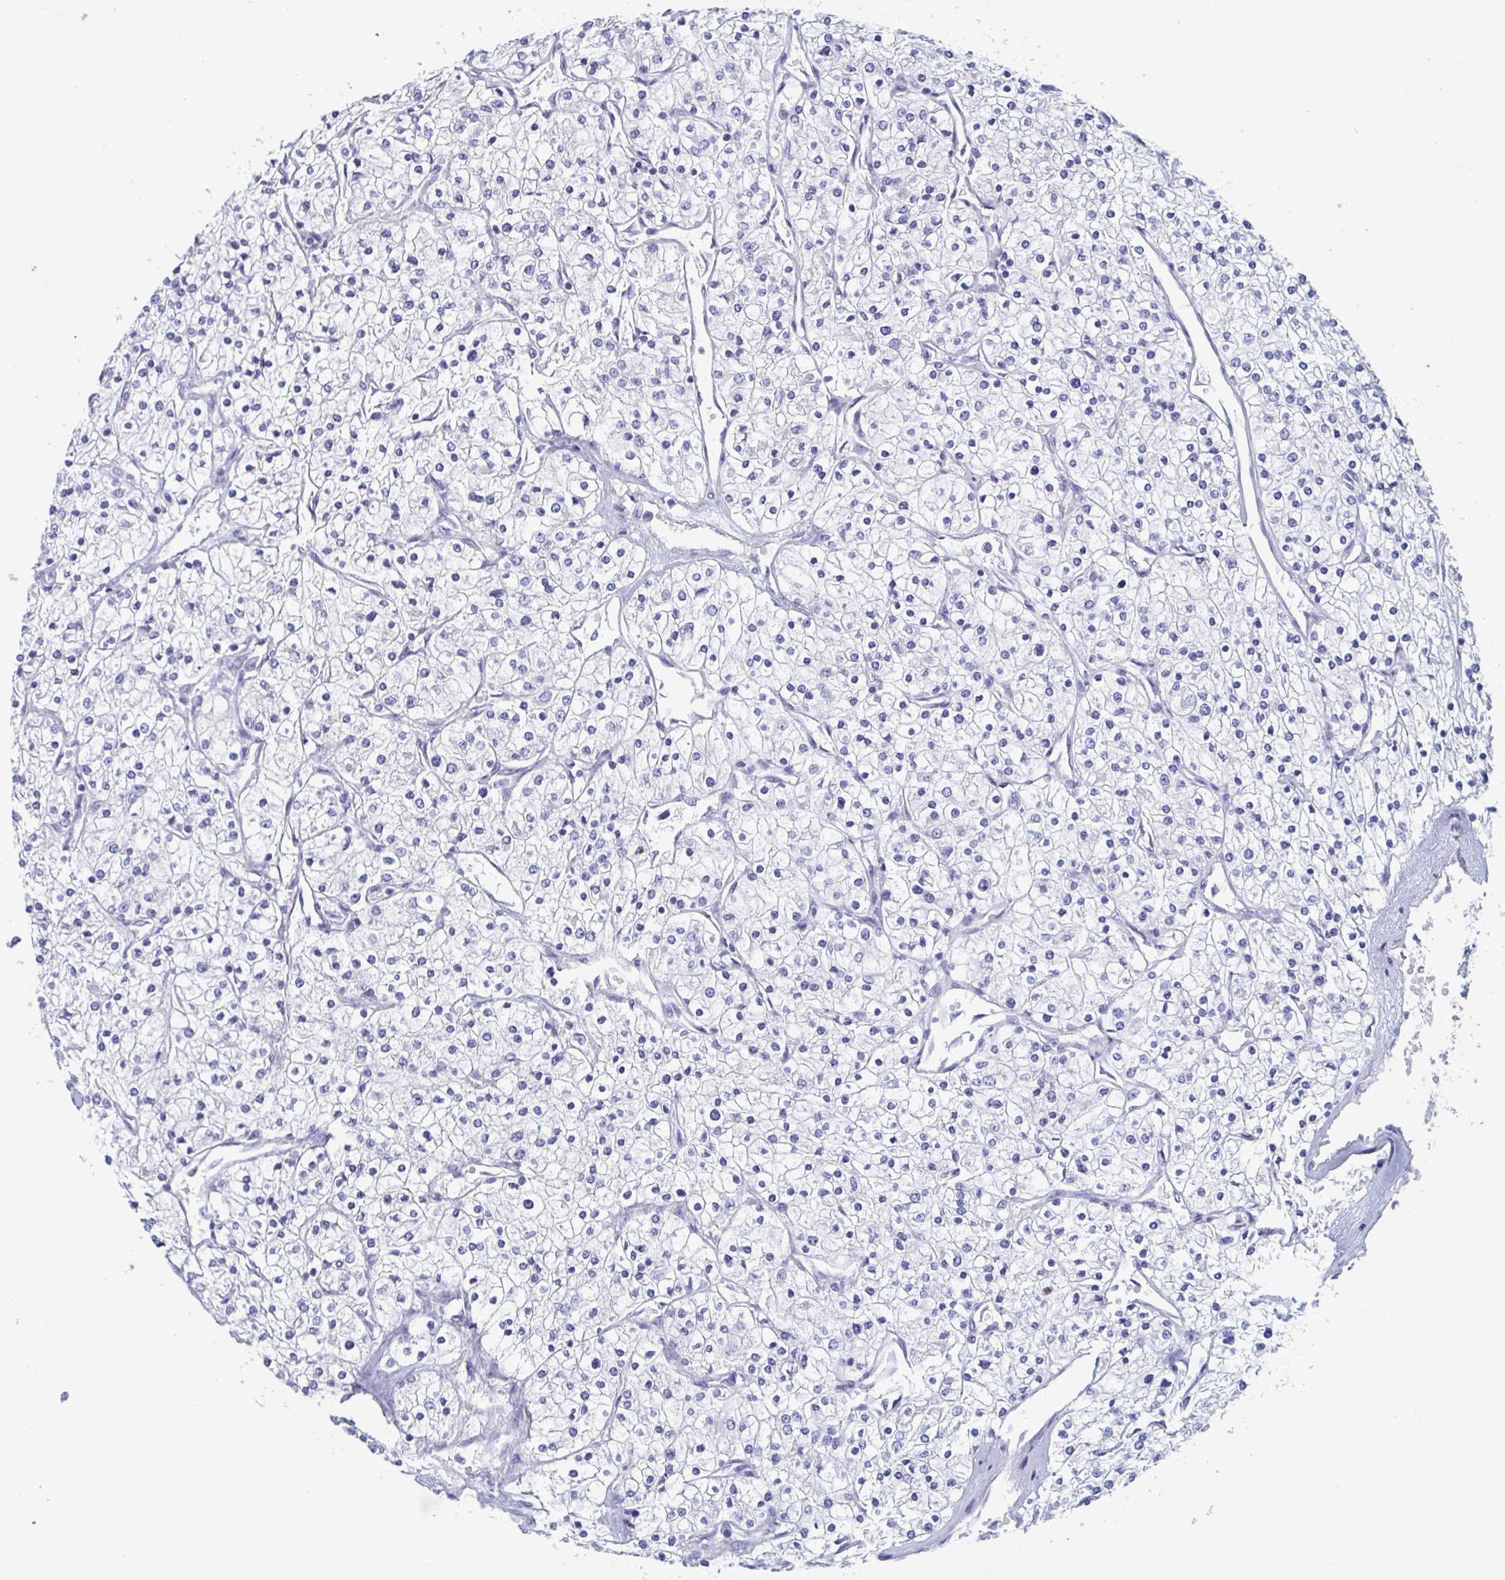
{"staining": {"intensity": "negative", "quantity": "none", "location": "none"}, "tissue": "renal cancer", "cell_type": "Tumor cells", "image_type": "cancer", "snomed": [{"axis": "morphology", "description": "Adenocarcinoma, NOS"}, {"axis": "topography", "description": "Kidney"}], "caption": "Micrograph shows no significant protein expression in tumor cells of renal cancer.", "gene": "DPEP3", "patient": {"sex": "male", "age": 80}}